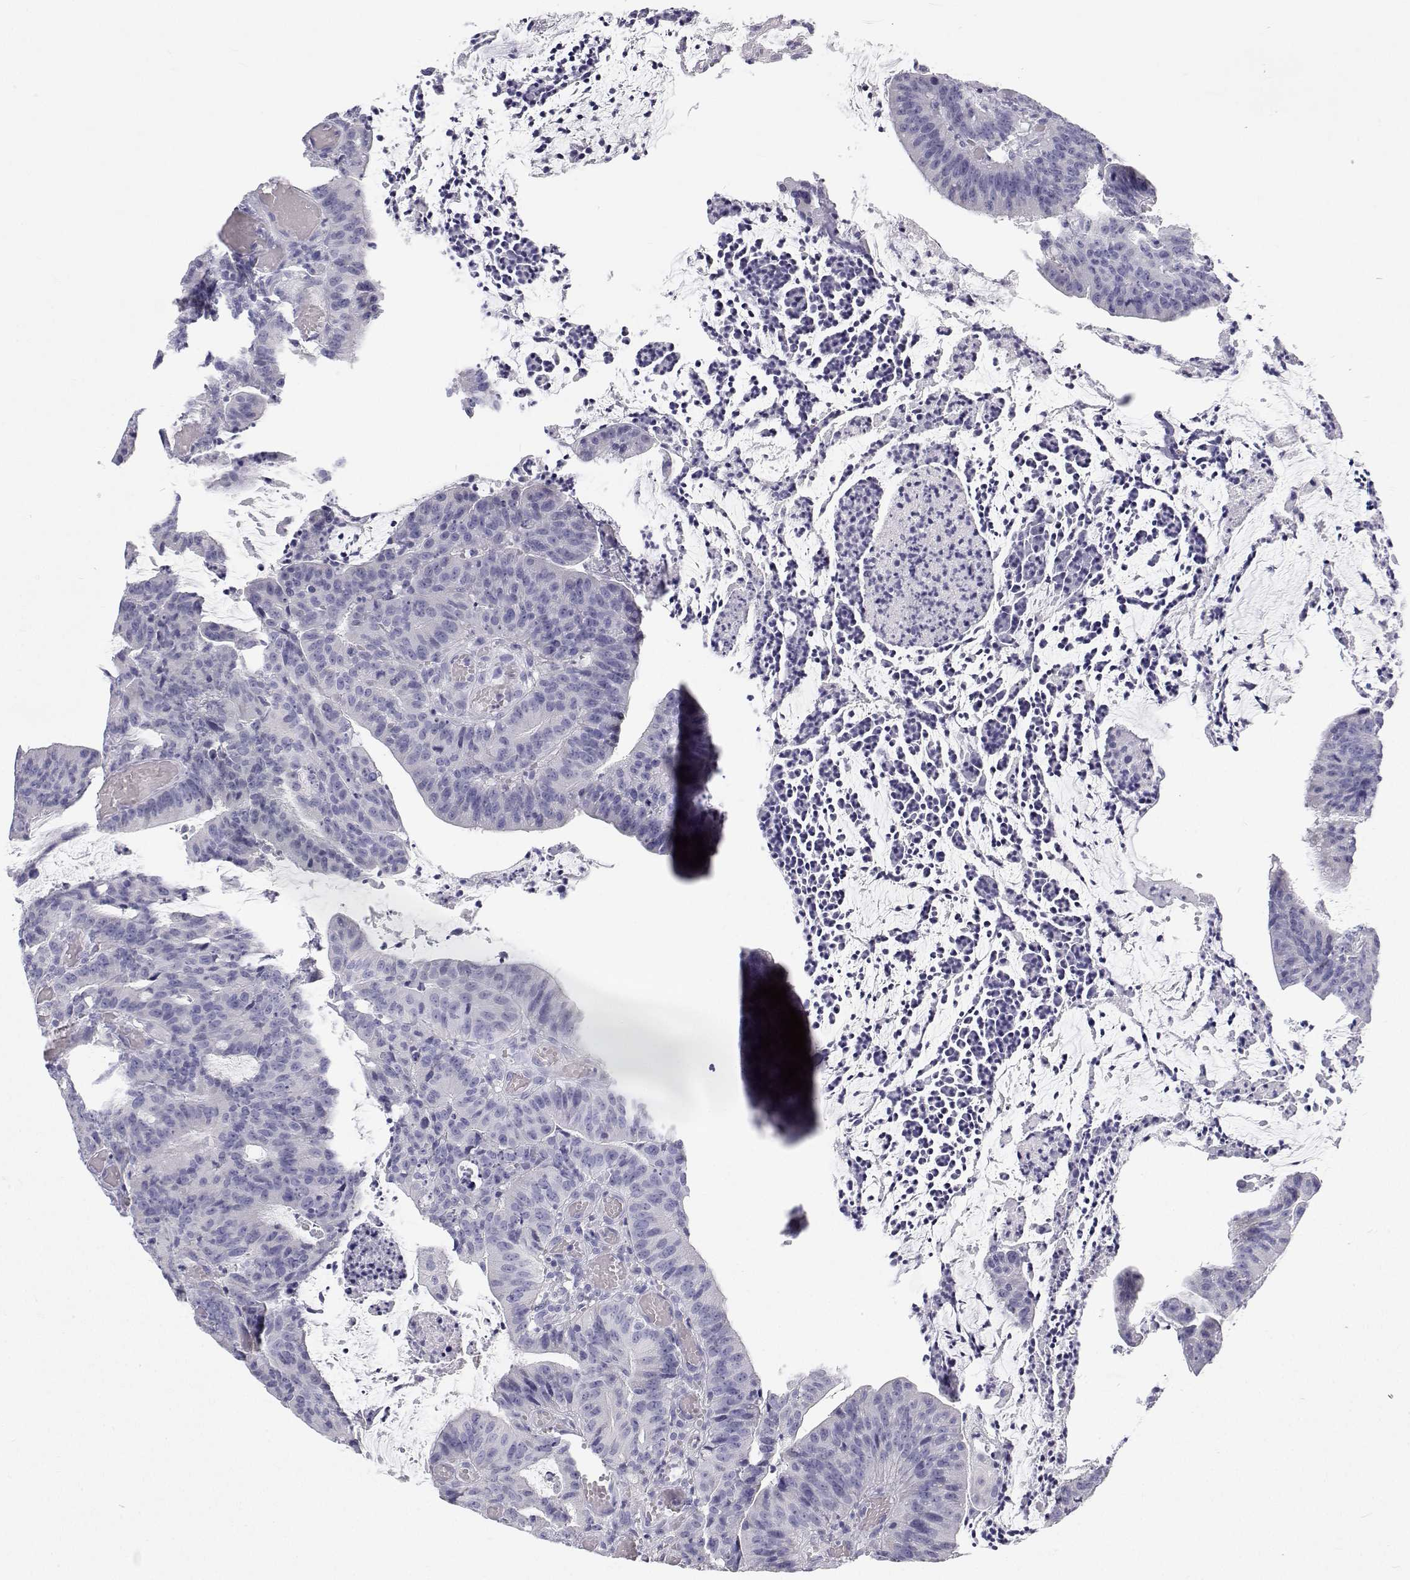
{"staining": {"intensity": "negative", "quantity": "none", "location": "none"}, "tissue": "colorectal cancer", "cell_type": "Tumor cells", "image_type": "cancer", "snomed": [{"axis": "morphology", "description": "Adenocarcinoma, NOS"}, {"axis": "topography", "description": "Colon"}], "caption": "High power microscopy histopathology image of an IHC image of colorectal adenocarcinoma, revealing no significant positivity in tumor cells.", "gene": "TTN", "patient": {"sex": "female", "age": 78}}